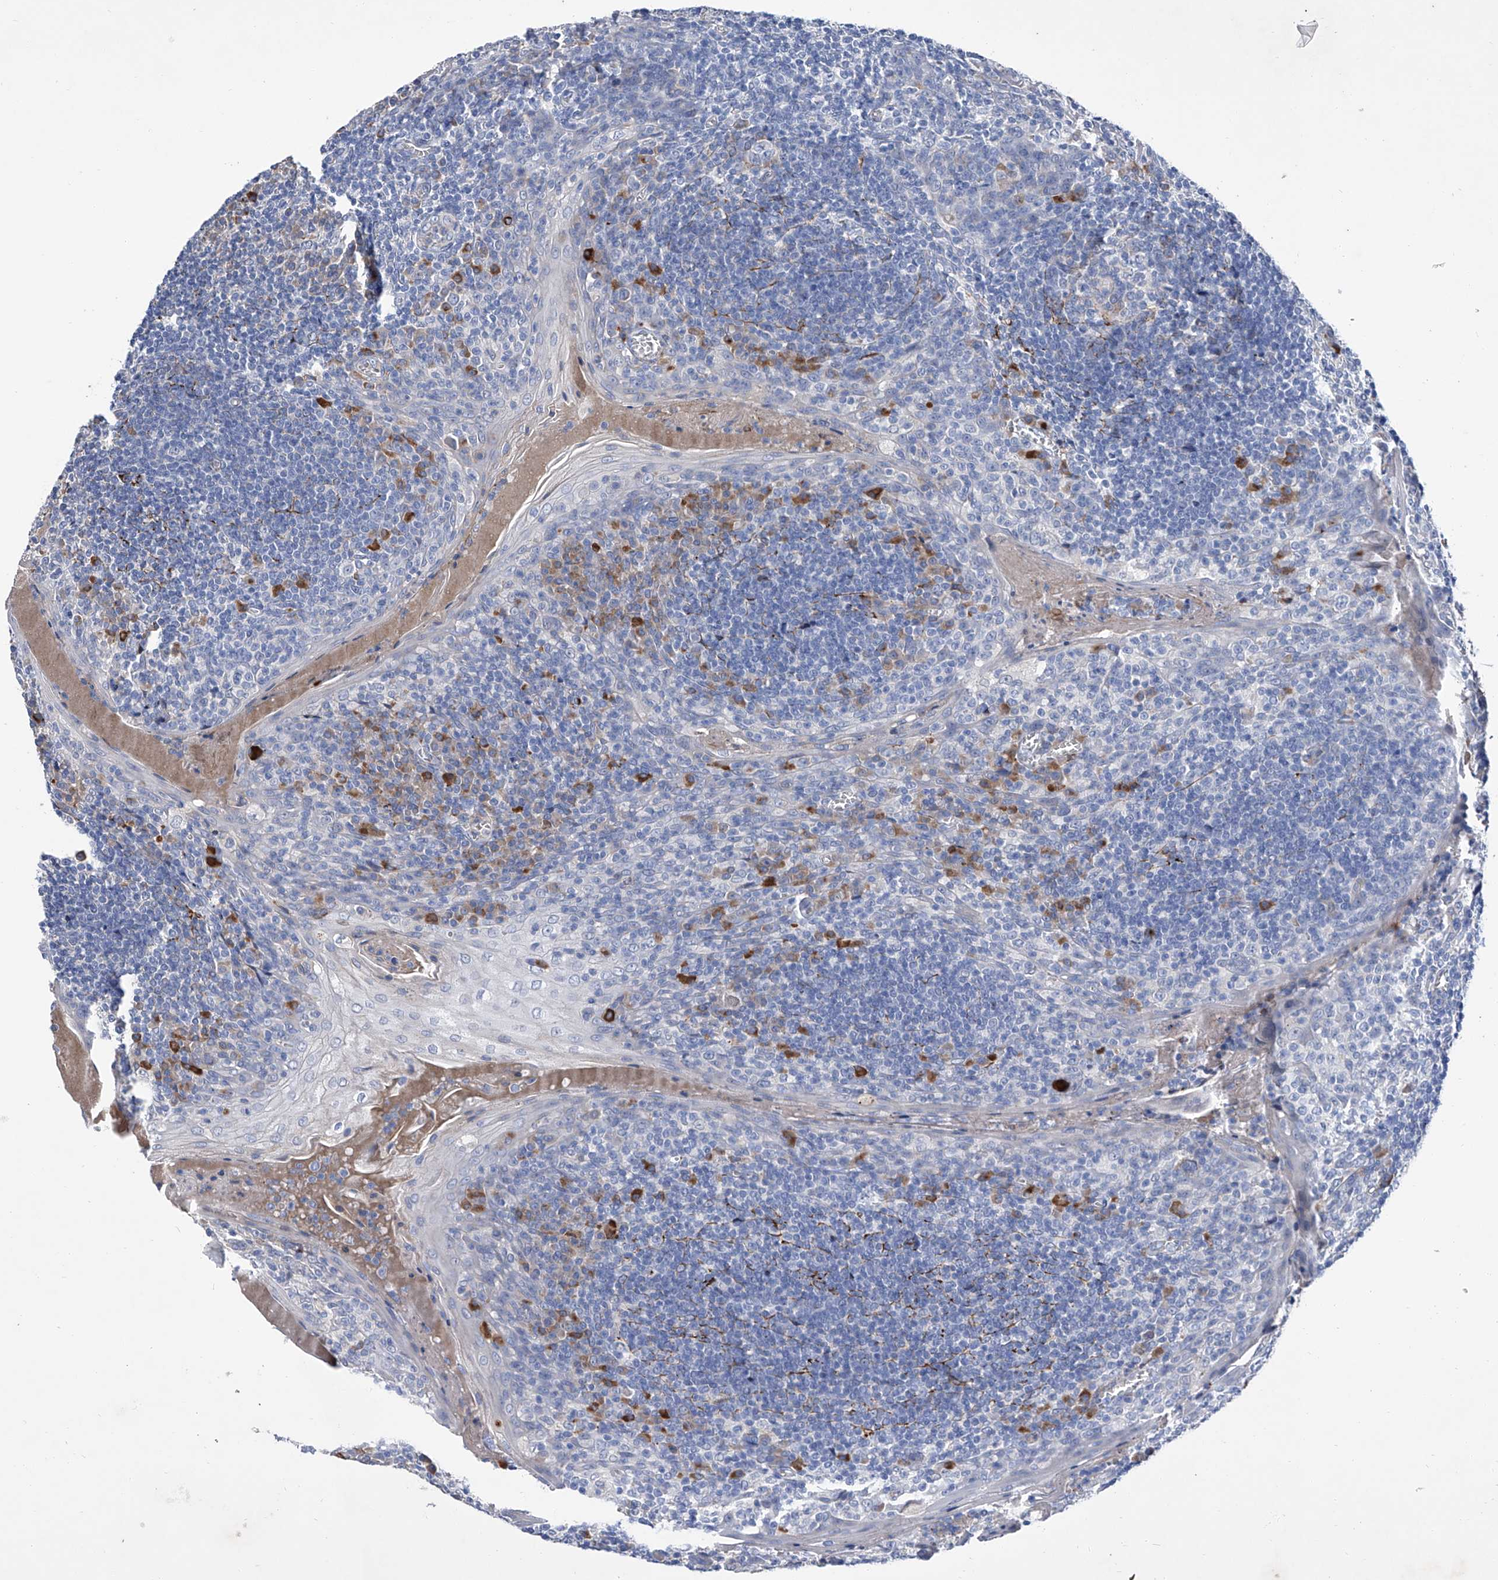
{"staining": {"intensity": "negative", "quantity": "none", "location": "none"}, "tissue": "tonsil", "cell_type": "Germinal center cells", "image_type": "normal", "snomed": [{"axis": "morphology", "description": "Normal tissue, NOS"}, {"axis": "topography", "description": "Tonsil"}], "caption": "Immunohistochemical staining of normal tonsil exhibits no significant expression in germinal center cells. (Brightfield microscopy of DAB (3,3'-diaminobenzidine) immunohistochemistry (IHC) at high magnification).", "gene": "GPT", "patient": {"sex": "male", "age": 27}}